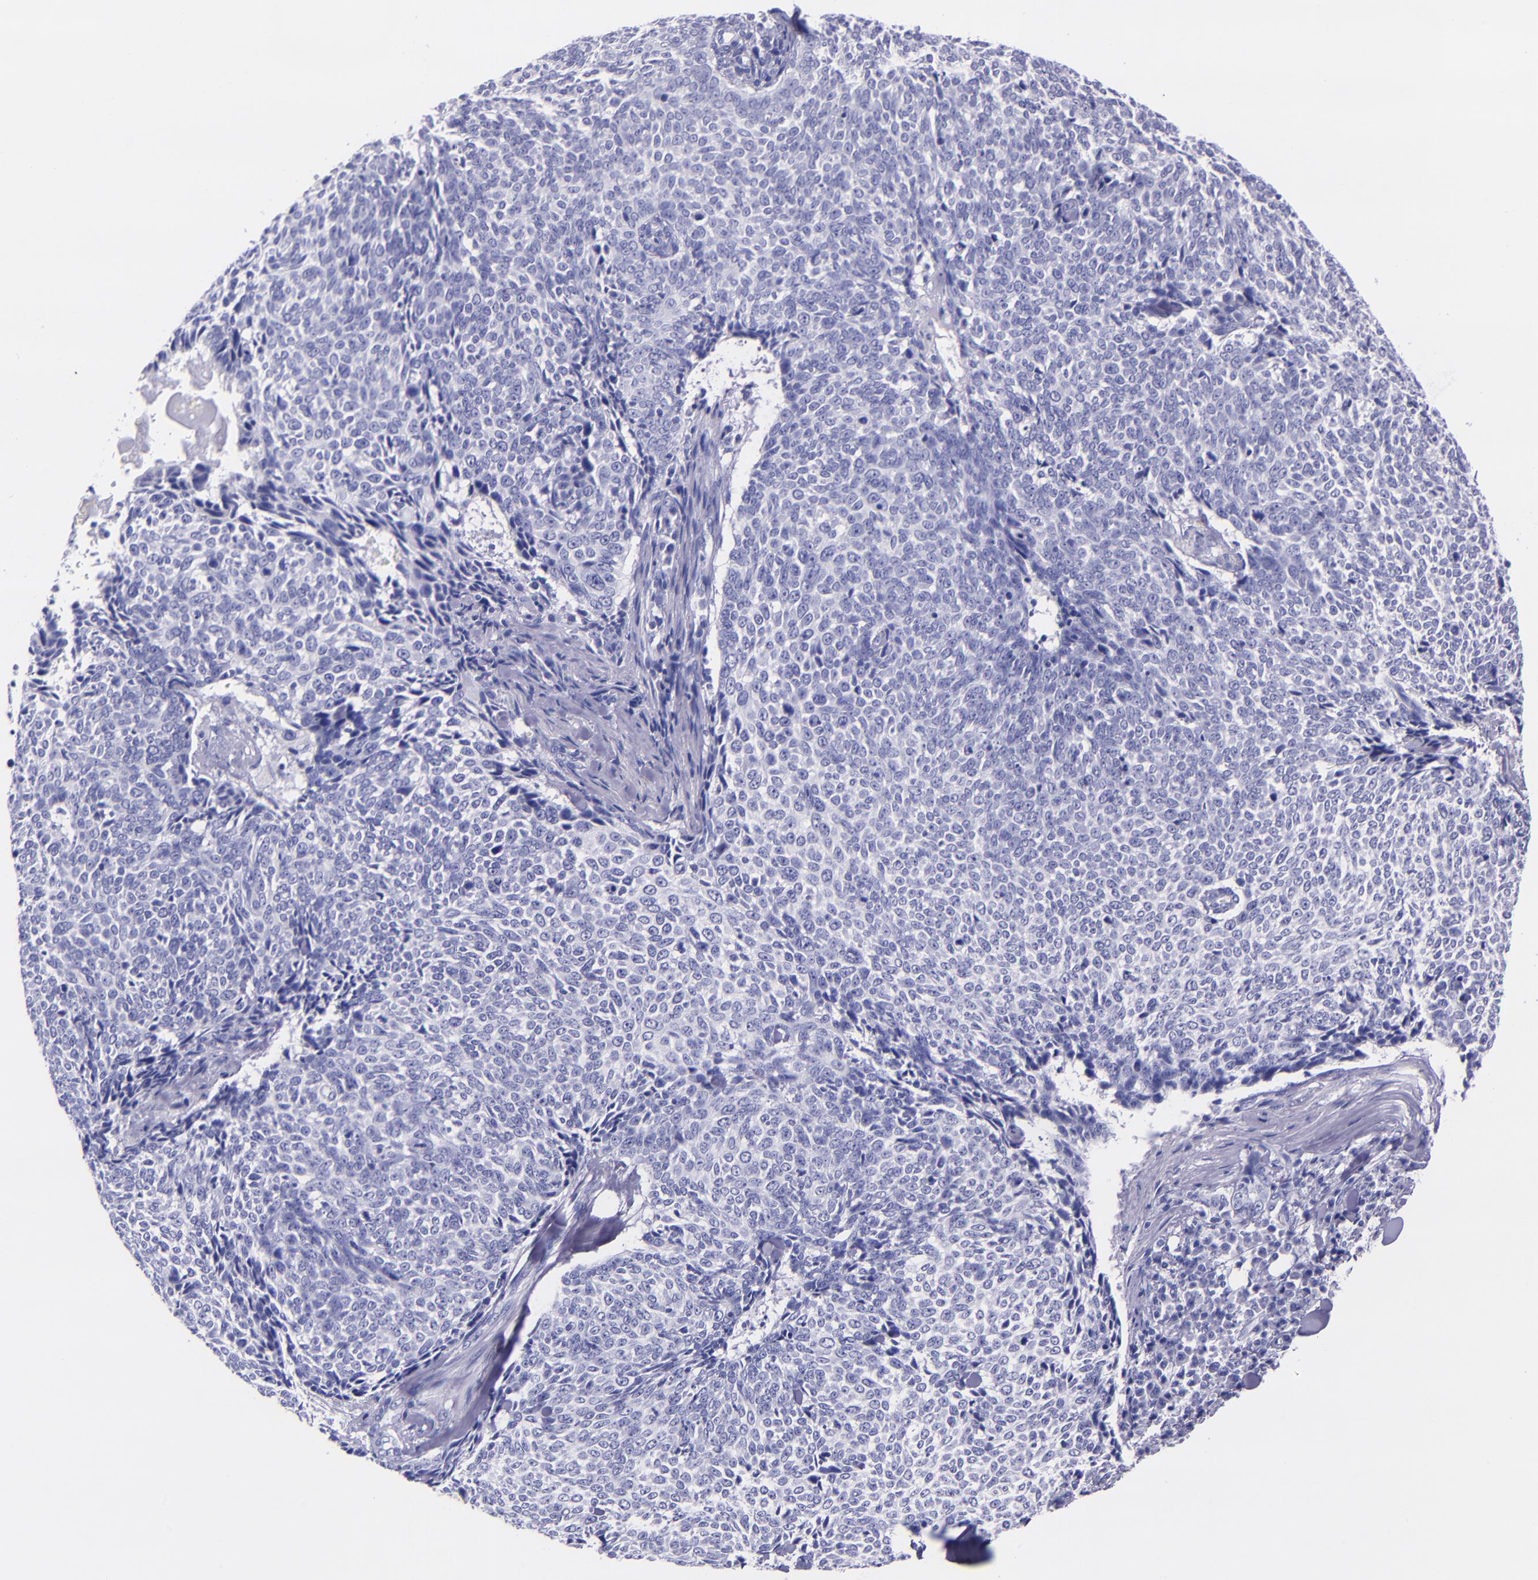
{"staining": {"intensity": "negative", "quantity": "none", "location": "none"}, "tissue": "skin cancer", "cell_type": "Tumor cells", "image_type": "cancer", "snomed": [{"axis": "morphology", "description": "Basal cell carcinoma"}, {"axis": "topography", "description": "Skin"}], "caption": "Immunohistochemical staining of basal cell carcinoma (skin) displays no significant expression in tumor cells.", "gene": "MBP", "patient": {"sex": "female", "age": 89}}